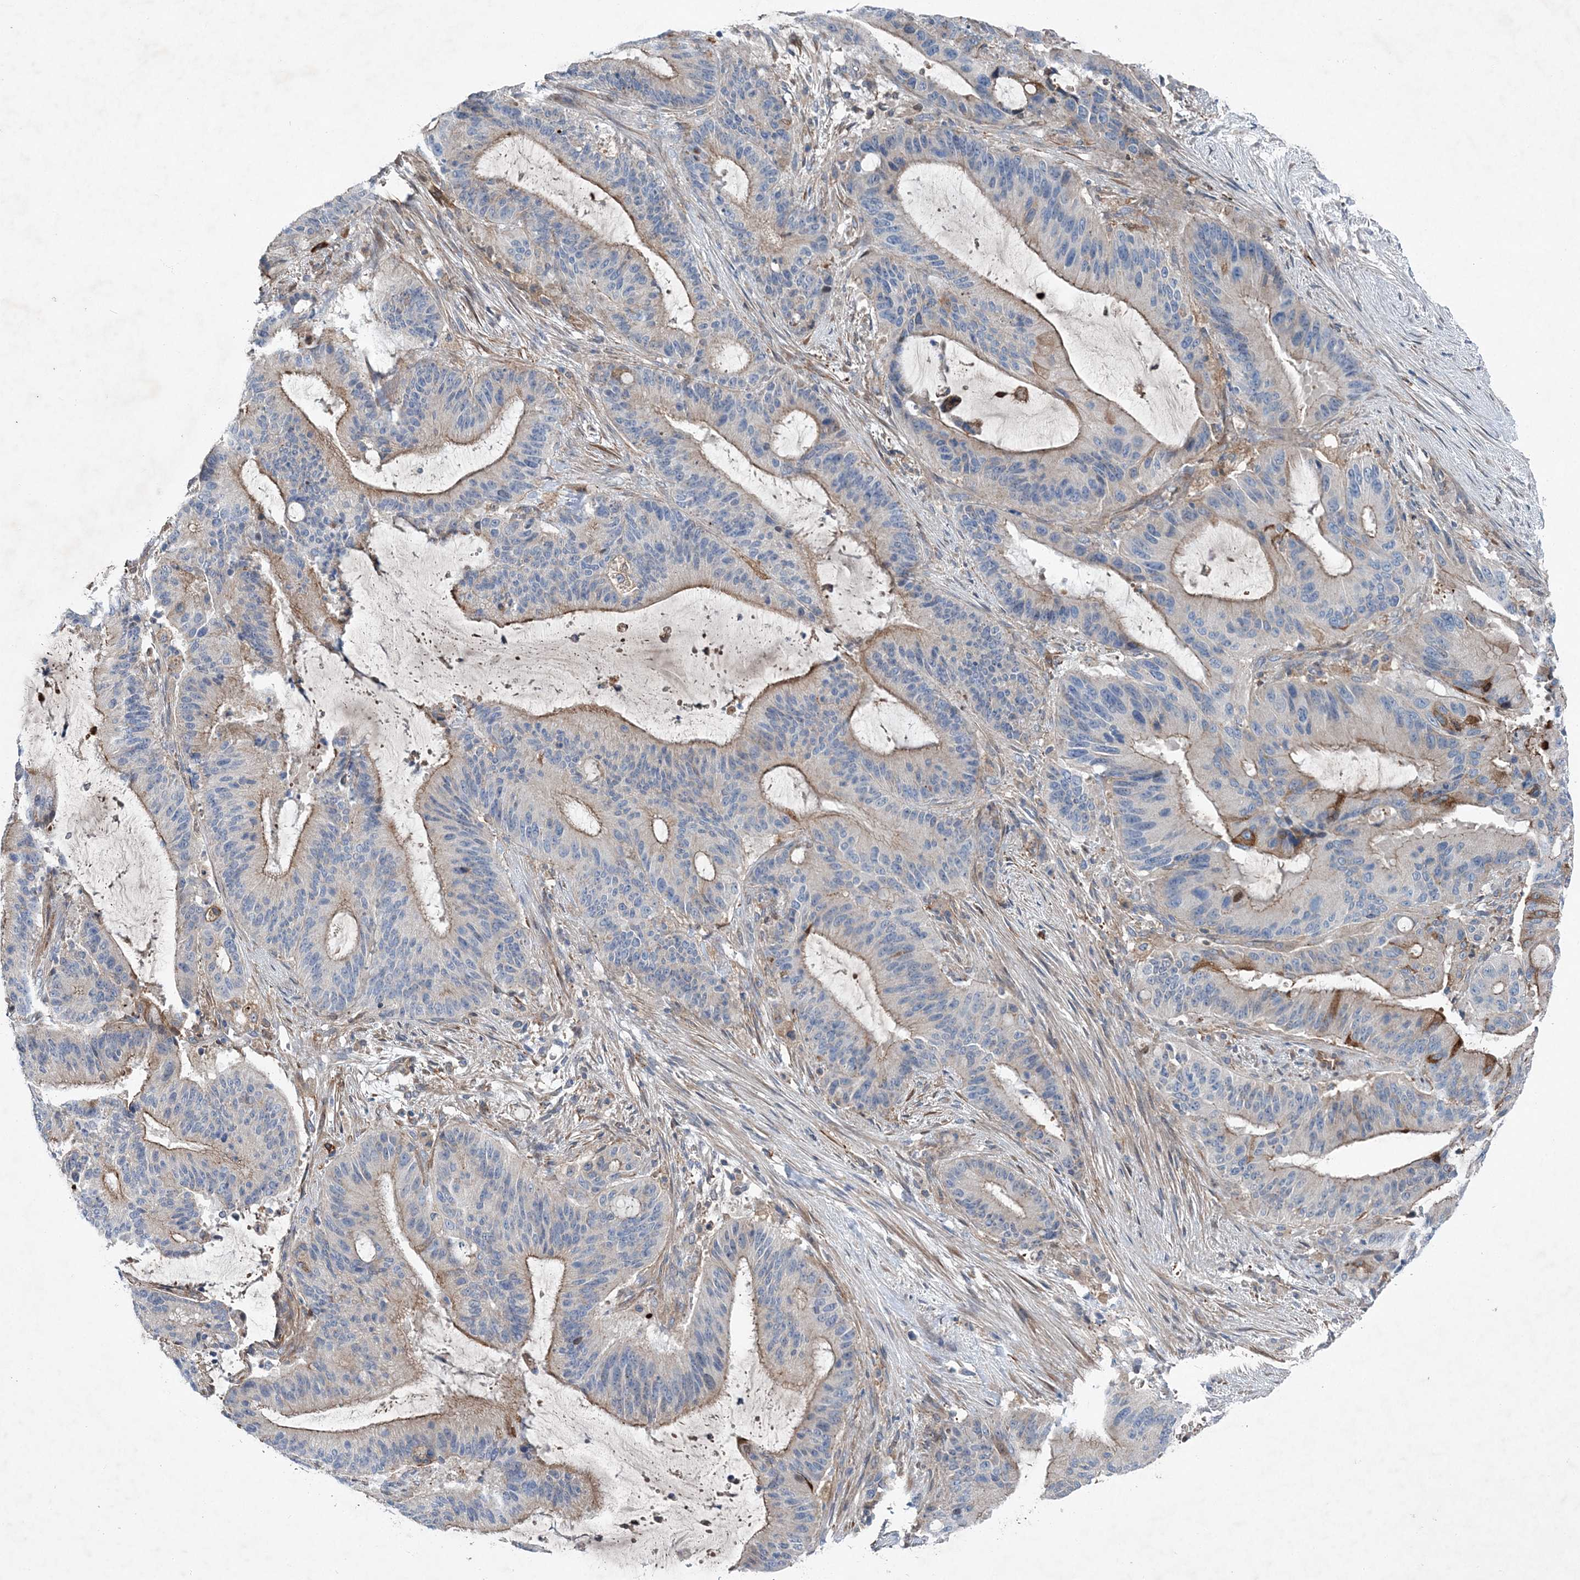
{"staining": {"intensity": "moderate", "quantity": "<25%", "location": "cytoplasmic/membranous"}, "tissue": "liver cancer", "cell_type": "Tumor cells", "image_type": "cancer", "snomed": [{"axis": "morphology", "description": "Normal tissue, NOS"}, {"axis": "morphology", "description": "Cholangiocarcinoma"}, {"axis": "topography", "description": "Liver"}, {"axis": "topography", "description": "Peripheral nerve tissue"}], "caption": "Protein staining of liver cancer (cholangiocarcinoma) tissue demonstrates moderate cytoplasmic/membranous expression in about <25% of tumor cells.", "gene": "SPOPL", "patient": {"sex": "female", "age": 73}}